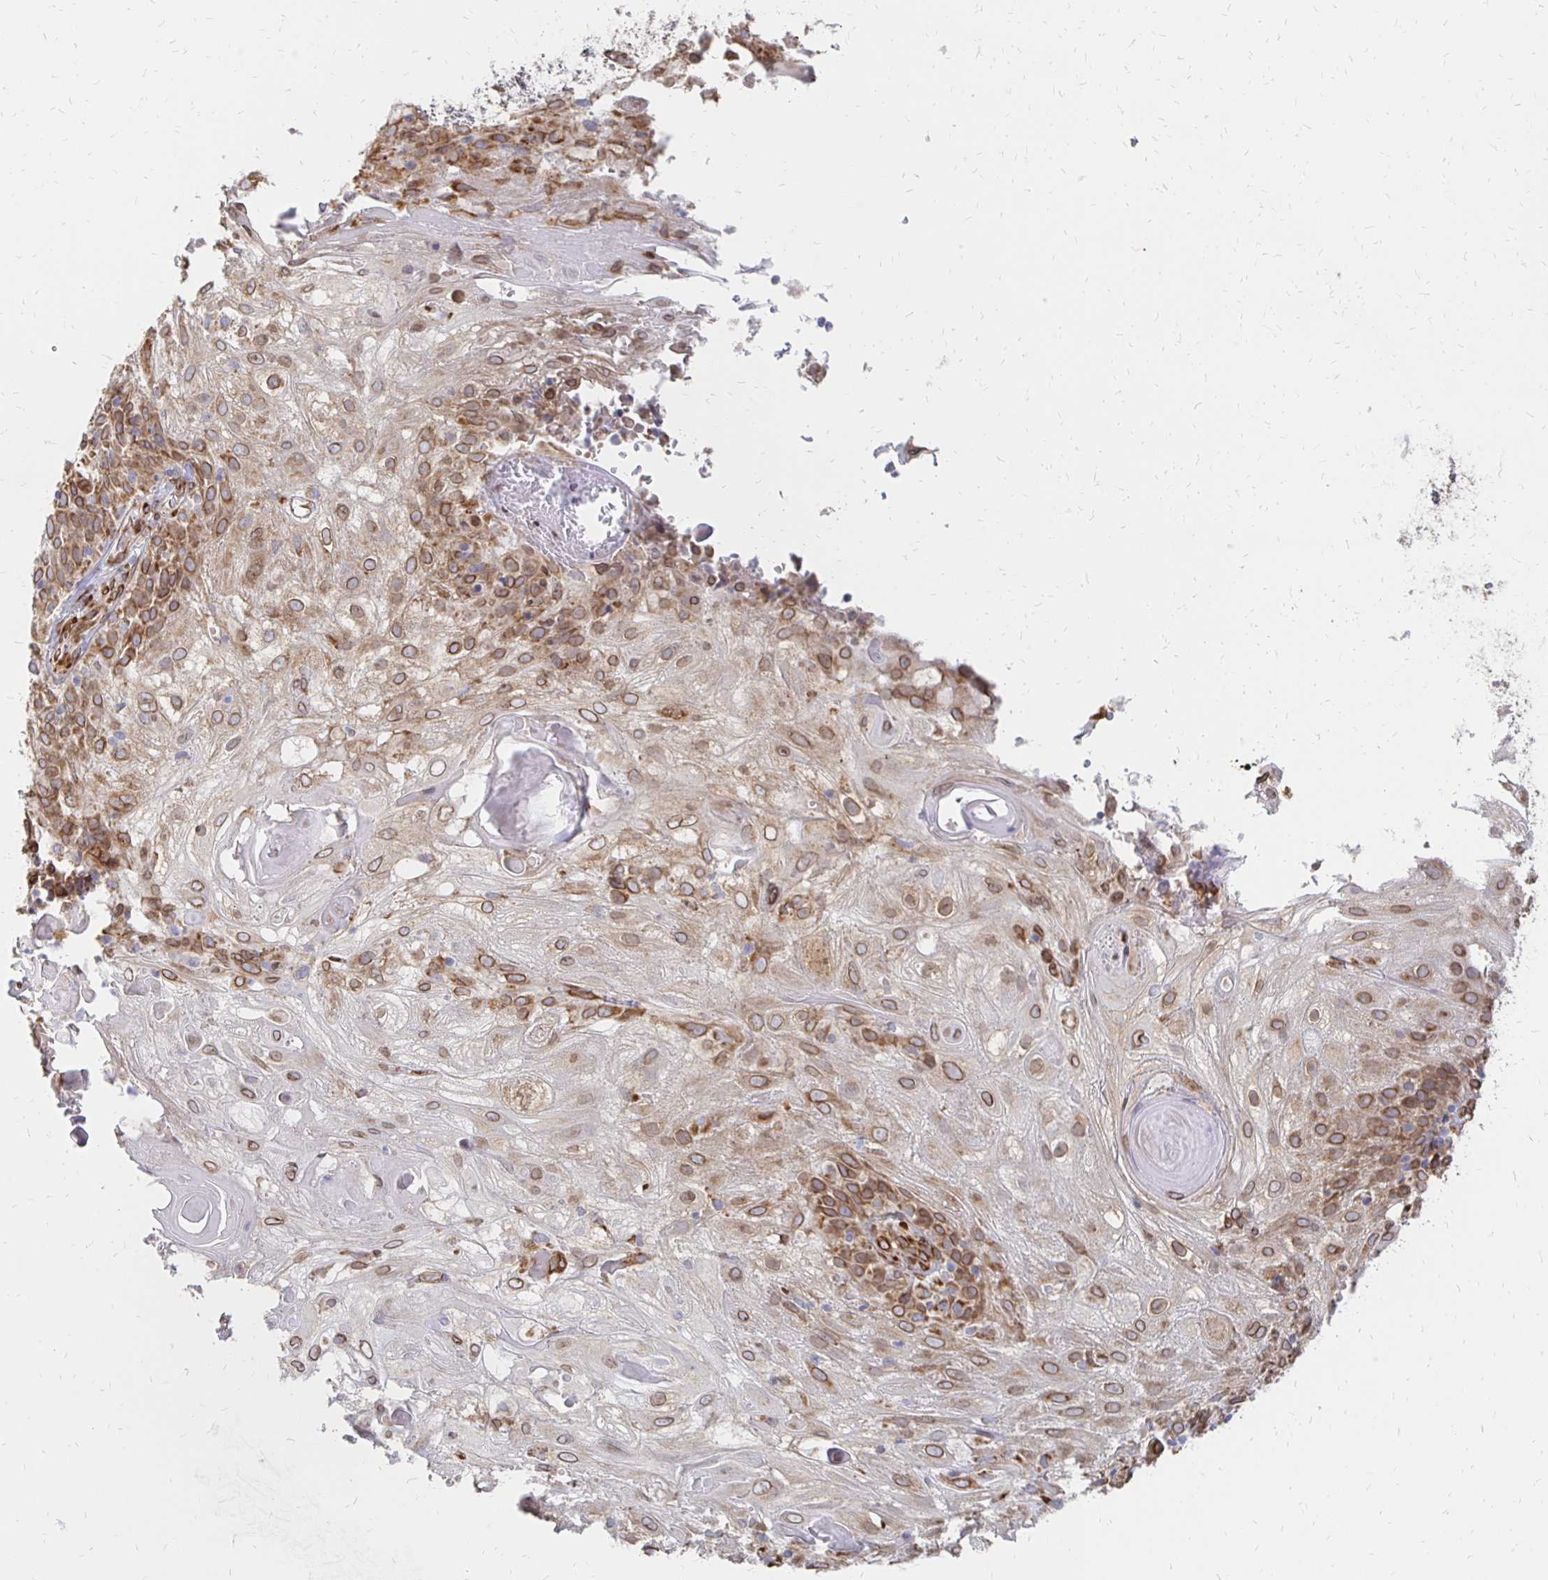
{"staining": {"intensity": "moderate", "quantity": ">75%", "location": "cytoplasmic/membranous,nuclear"}, "tissue": "skin cancer", "cell_type": "Tumor cells", "image_type": "cancer", "snomed": [{"axis": "morphology", "description": "Normal tissue, NOS"}, {"axis": "morphology", "description": "Squamous cell carcinoma, NOS"}, {"axis": "topography", "description": "Skin"}], "caption": "Immunohistochemical staining of skin cancer (squamous cell carcinoma) shows moderate cytoplasmic/membranous and nuclear protein staining in about >75% of tumor cells.", "gene": "PELI3", "patient": {"sex": "female", "age": 83}}